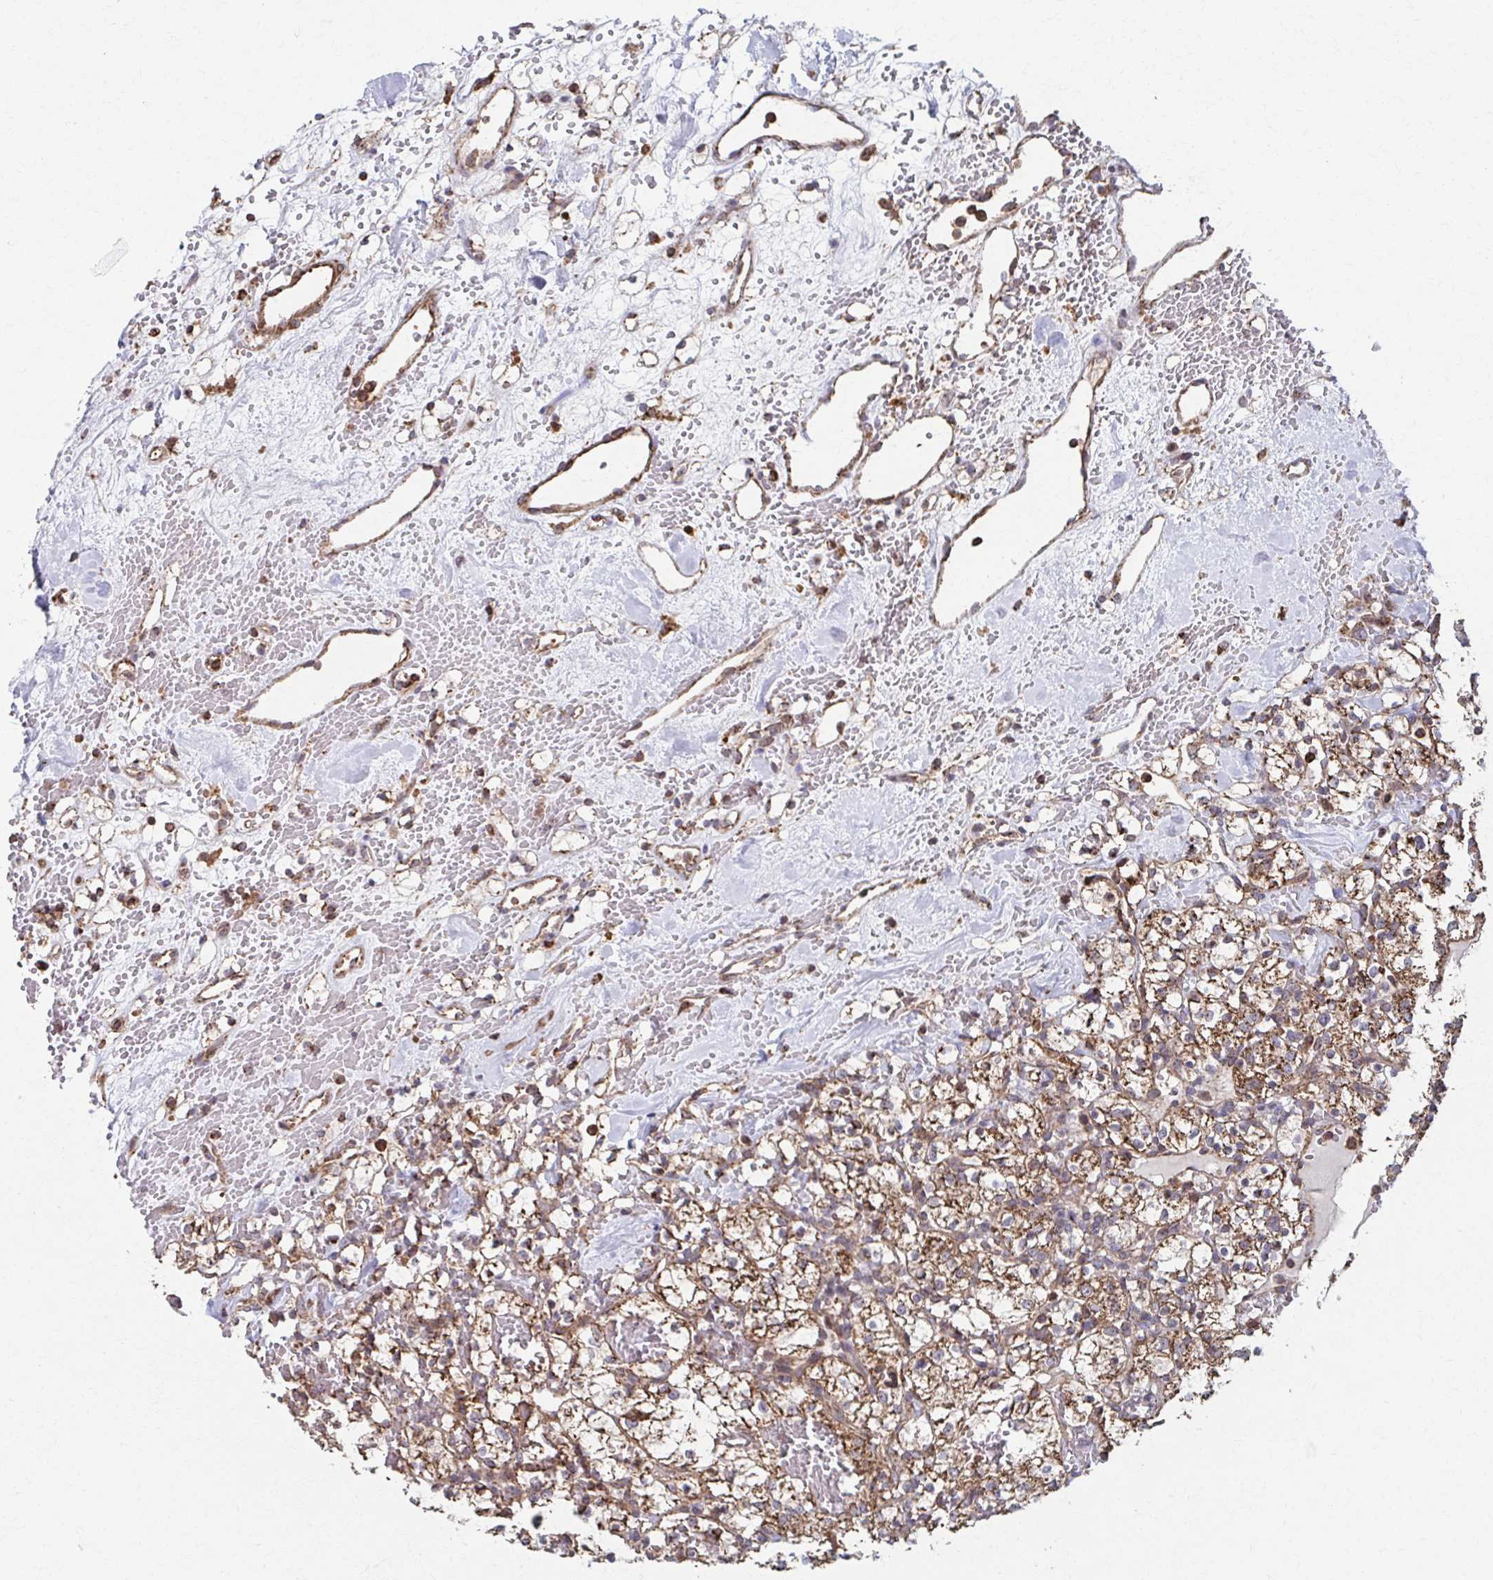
{"staining": {"intensity": "moderate", "quantity": ">75%", "location": "cytoplasmic/membranous"}, "tissue": "renal cancer", "cell_type": "Tumor cells", "image_type": "cancer", "snomed": [{"axis": "morphology", "description": "Adenocarcinoma, NOS"}, {"axis": "topography", "description": "Kidney"}], "caption": "Immunohistochemical staining of renal adenocarcinoma shows moderate cytoplasmic/membranous protein staining in about >75% of tumor cells.", "gene": "KLHL34", "patient": {"sex": "female", "age": 60}}